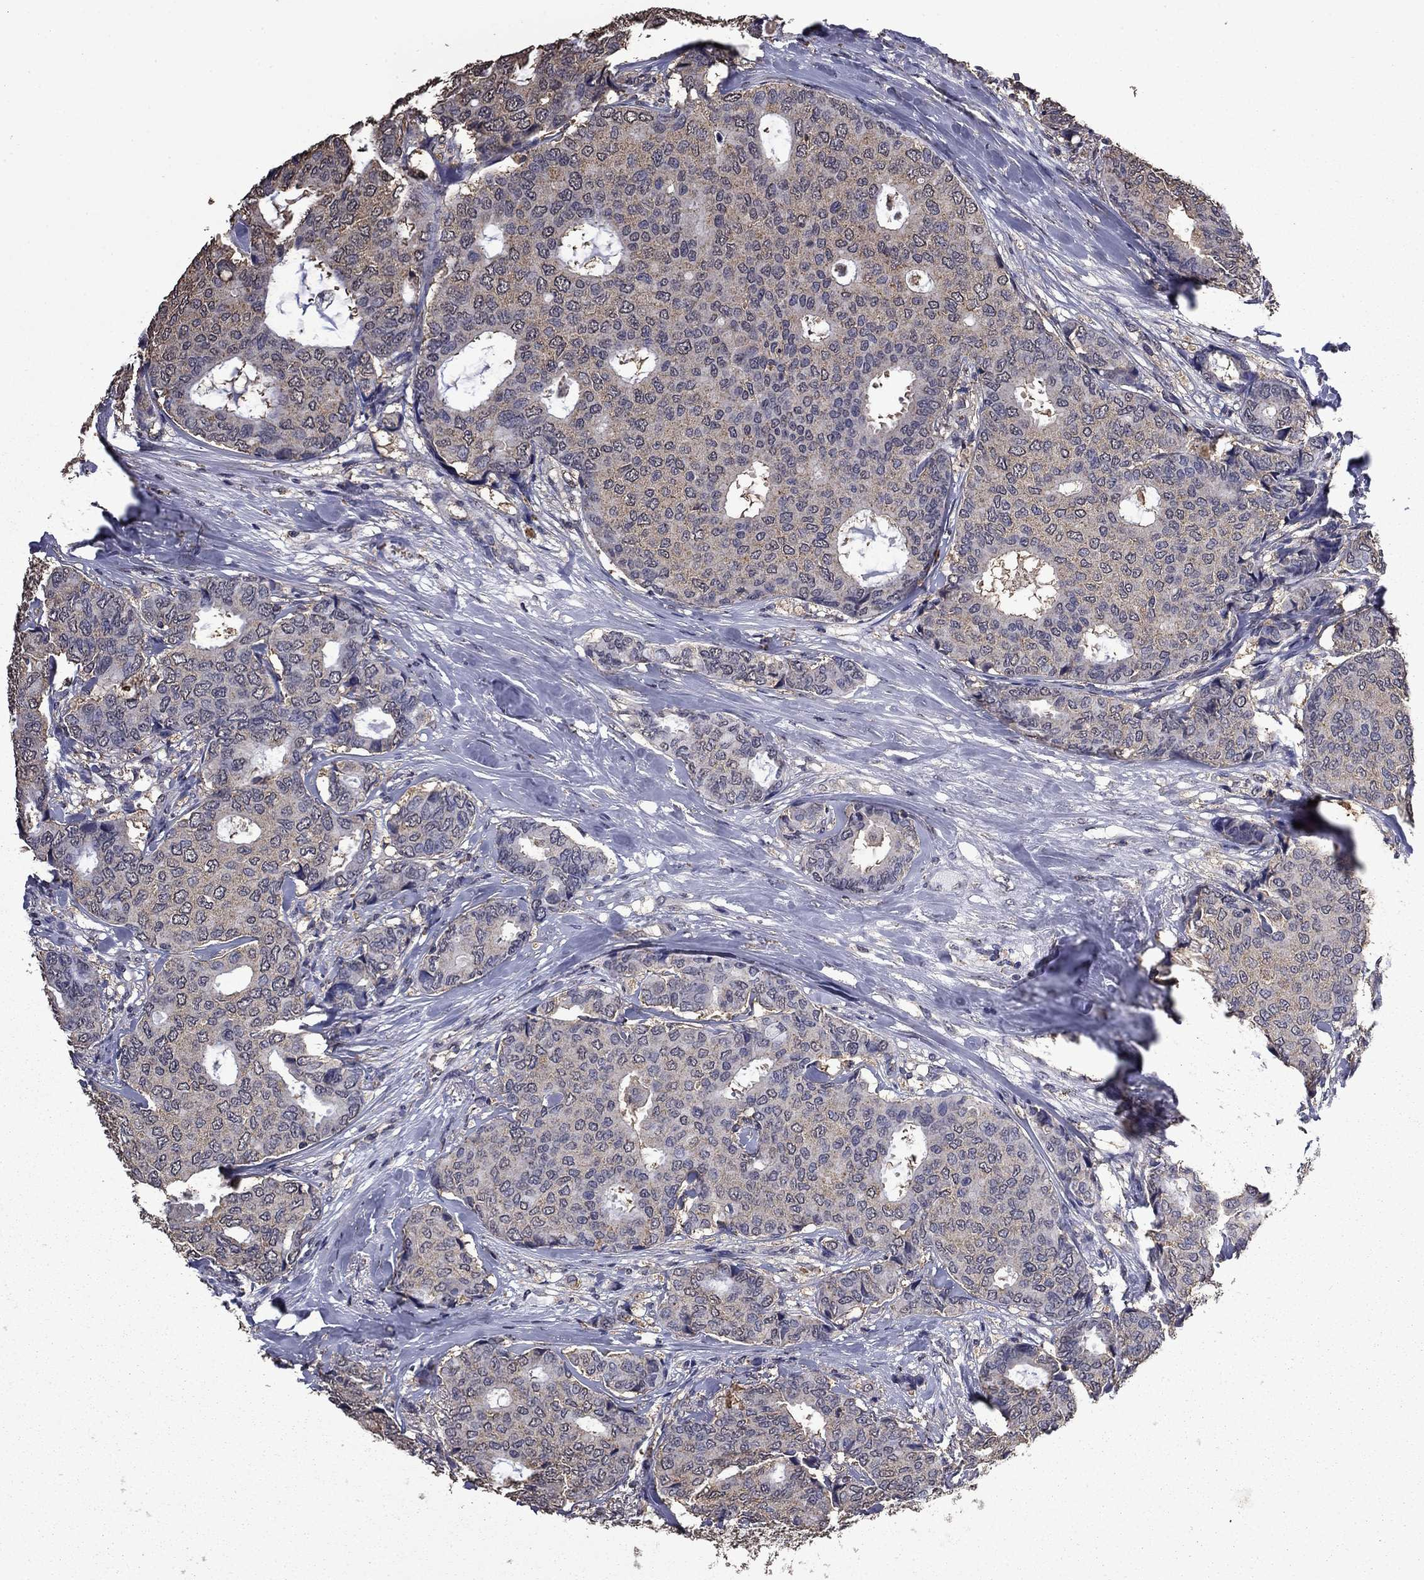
{"staining": {"intensity": "negative", "quantity": "none", "location": "none"}, "tissue": "breast cancer", "cell_type": "Tumor cells", "image_type": "cancer", "snomed": [{"axis": "morphology", "description": "Duct carcinoma"}, {"axis": "topography", "description": "Breast"}], "caption": "This is an immunohistochemistry photomicrograph of breast invasive ductal carcinoma. There is no expression in tumor cells.", "gene": "MFAP3L", "patient": {"sex": "female", "age": 75}}